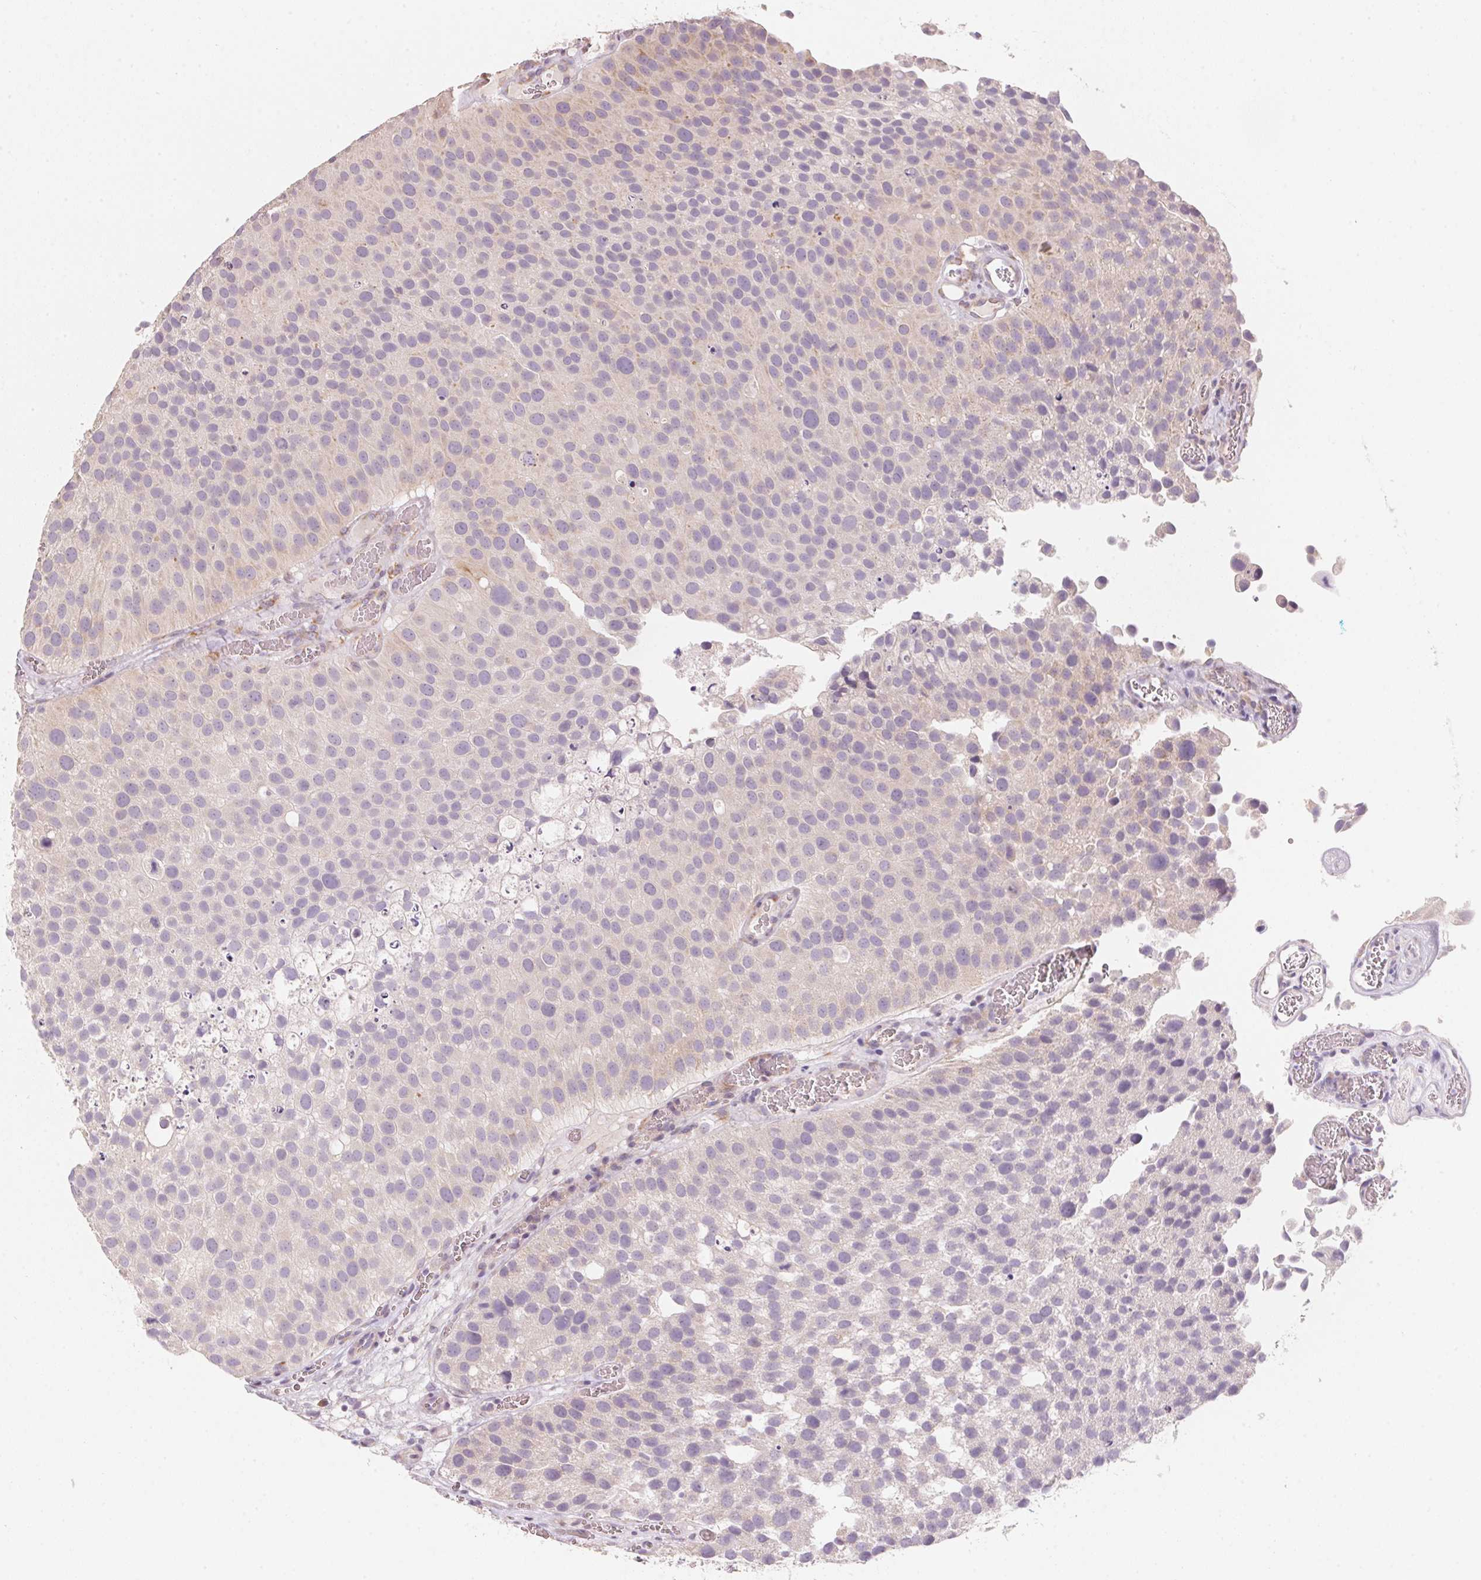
{"staining": {"intensity": "negative", "quantity": "none", "location": "none"}, "tissue": "urothelial cancer", "cell_type": "Tumor cells", "image_type": "cancer", "snomed": [{"axis": "morphology", "description": "Urothelial carcinoma, Low grade"}, {"axis": "topography", "description": "Urinary bladder"}], "caption": "This is an immunohistochemistry micrograph of human urothelial cancer. There is no expression in tumor cells.", "gene": "BLOC1S2", "patient": {"sex": "female", "age": 69}}